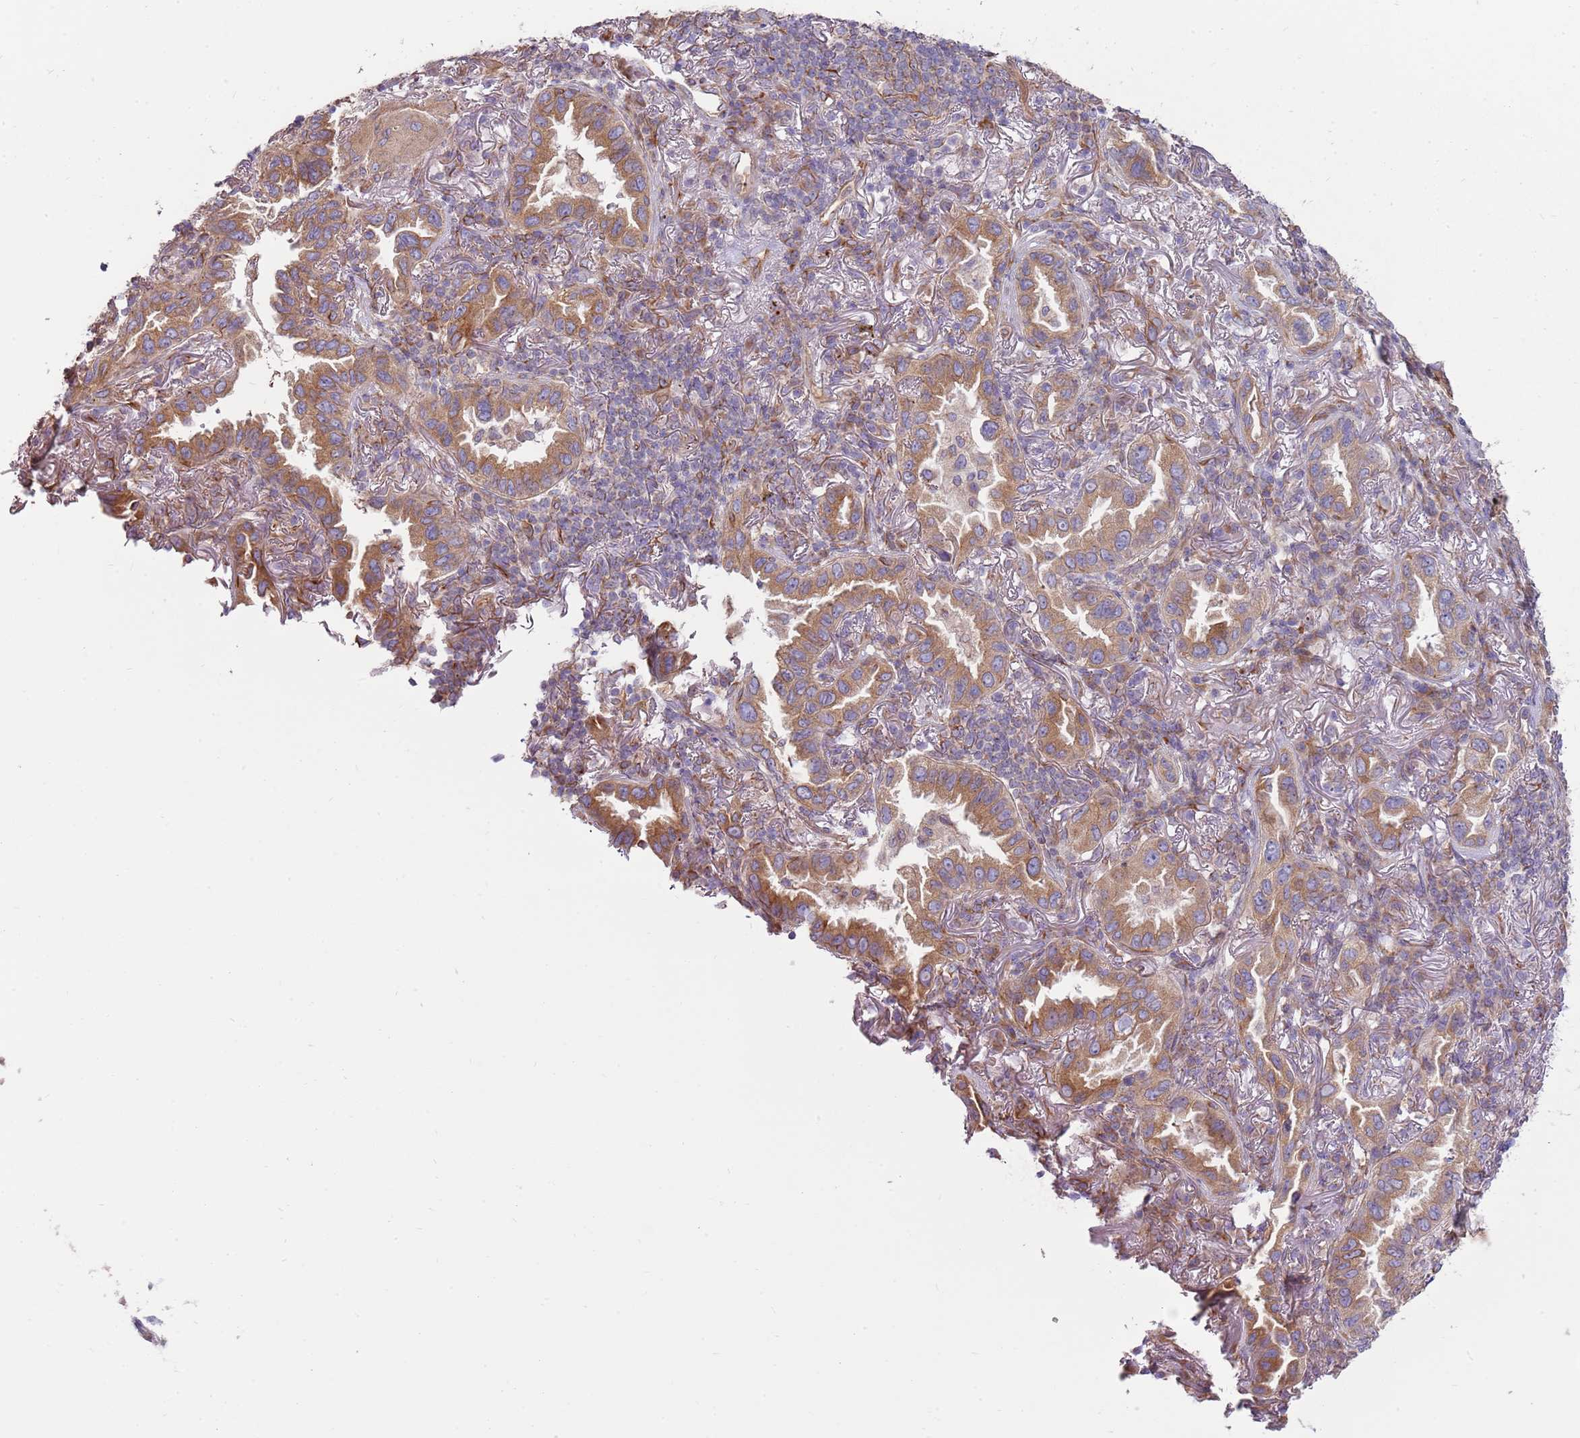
{"staining": {"intensity": "strong", "quantity": ">75%", "location": "cytoplasmic/membranous"}, "tissue": "lung cancer", "cell_type": "Tumor cells", "image_type": "cancer", "snomed": [{"axis": "morphology", "description": "Adenocarcinoma, NOS"}, {"axis": "topography", "description": "Lung"}], "caption": "This is a photomicrograph of IHC staining of lung cancer (adenocarcinoma), which shows strong positivity in the cytoplasmic/membranous of tumor cells.", "gene": "EMC1", "patient": {"sex": "female", "age": 69}}